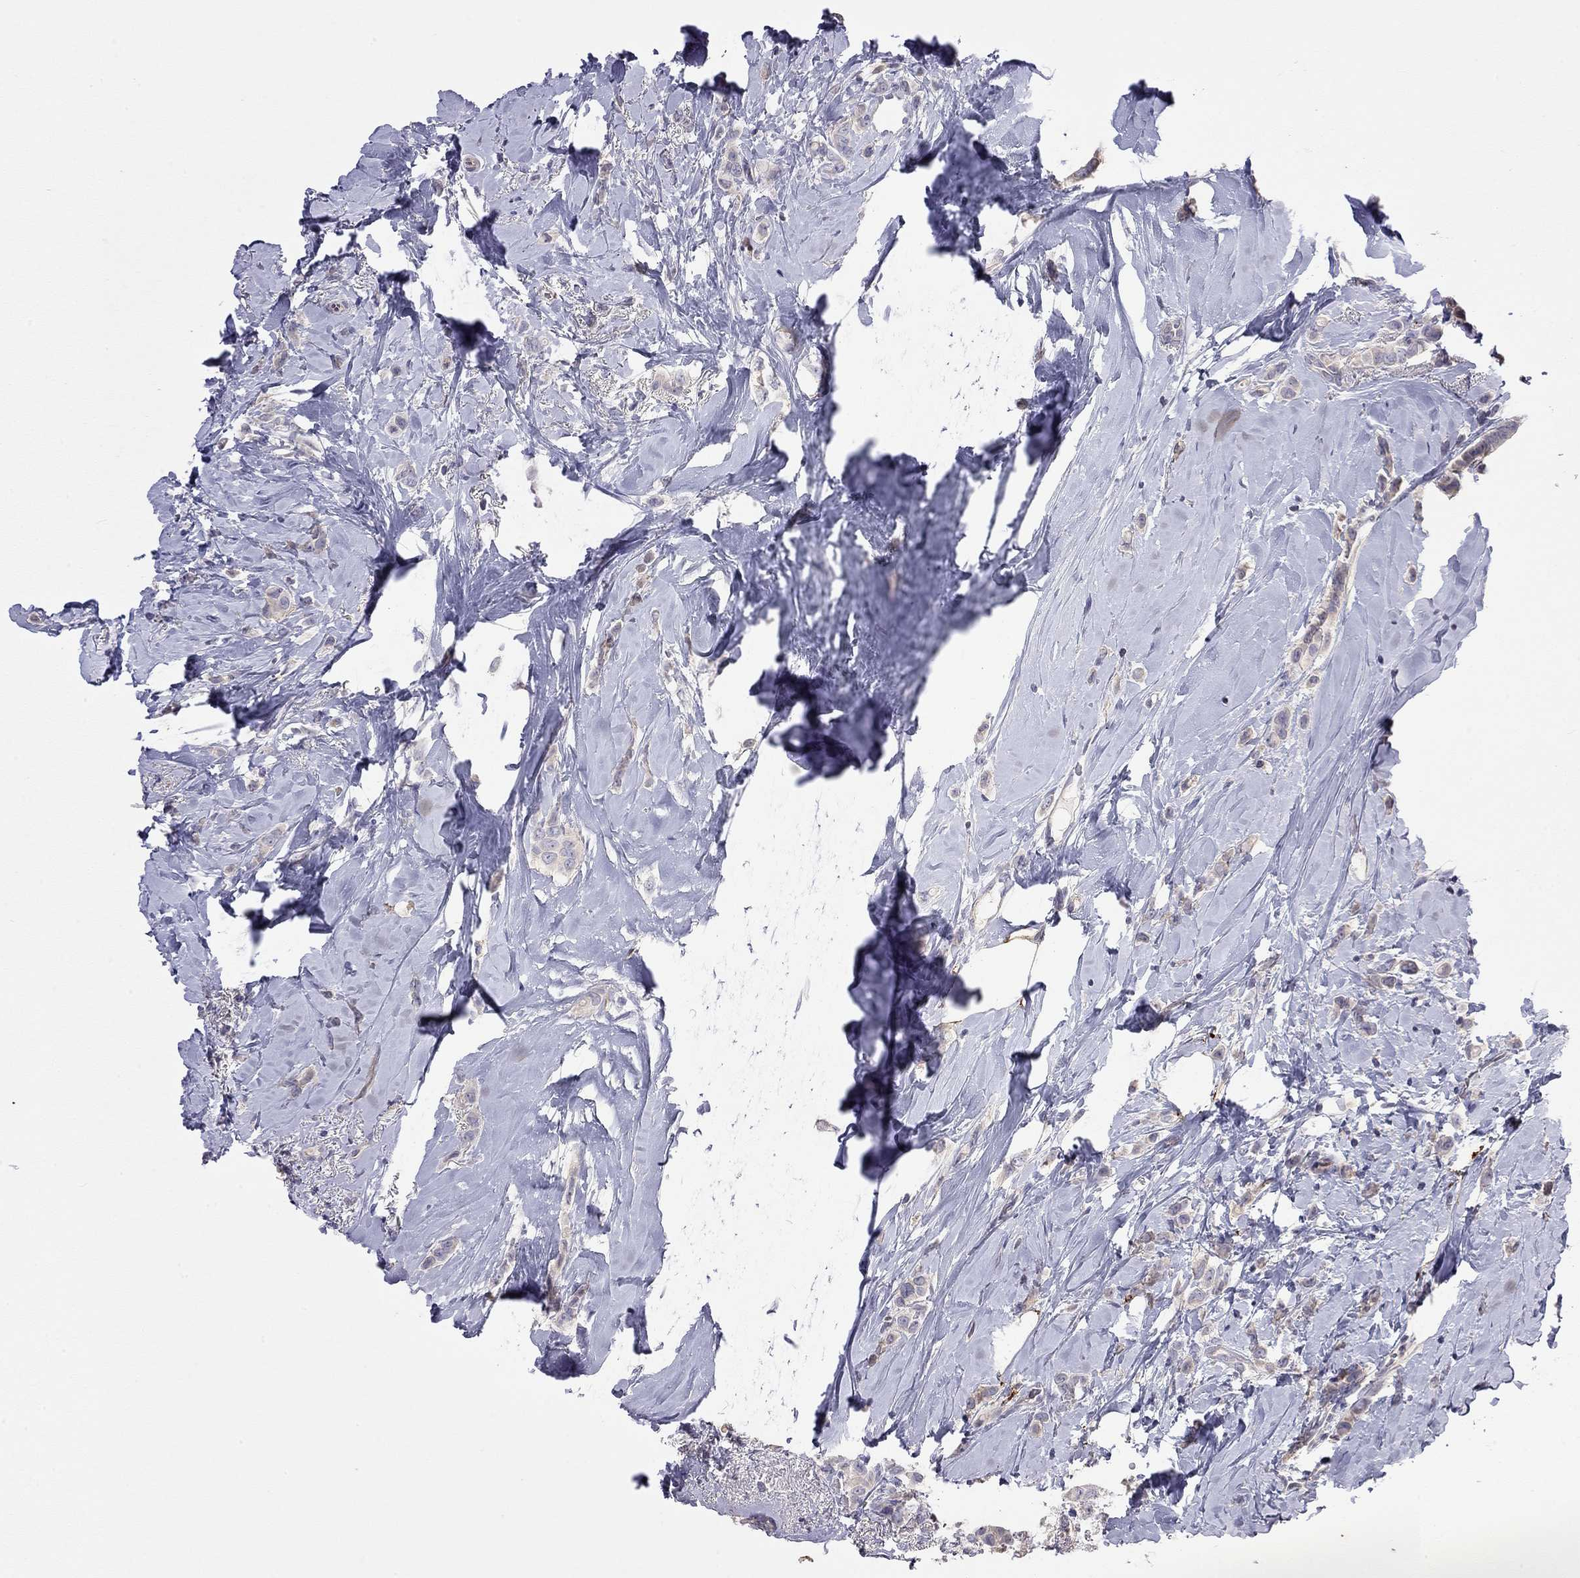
{"staining": {"intensity": "weak", "quantity": "25%-75%", "location": "cytoplasmic/membranous"}, "tissue": "breast cancer", "cell_type": "Tumor cells", "image_type": "cancer", "snomed": [{"axis": "morphology", "description": "Lobular carcinoma"}, {"axis": "topography", "description": "Breast"}], "caption": "Immunohistochemical staining of lobular carcinoma (breast) exhibits weak cytoplasmic/membranous protein staining in approximately 25%-75% of tumor cells. (Brightfield microscopy of DAB IHC at high magnification).", "gene": "FEZ1", "patient": {"sex": "female", "age": 66}}